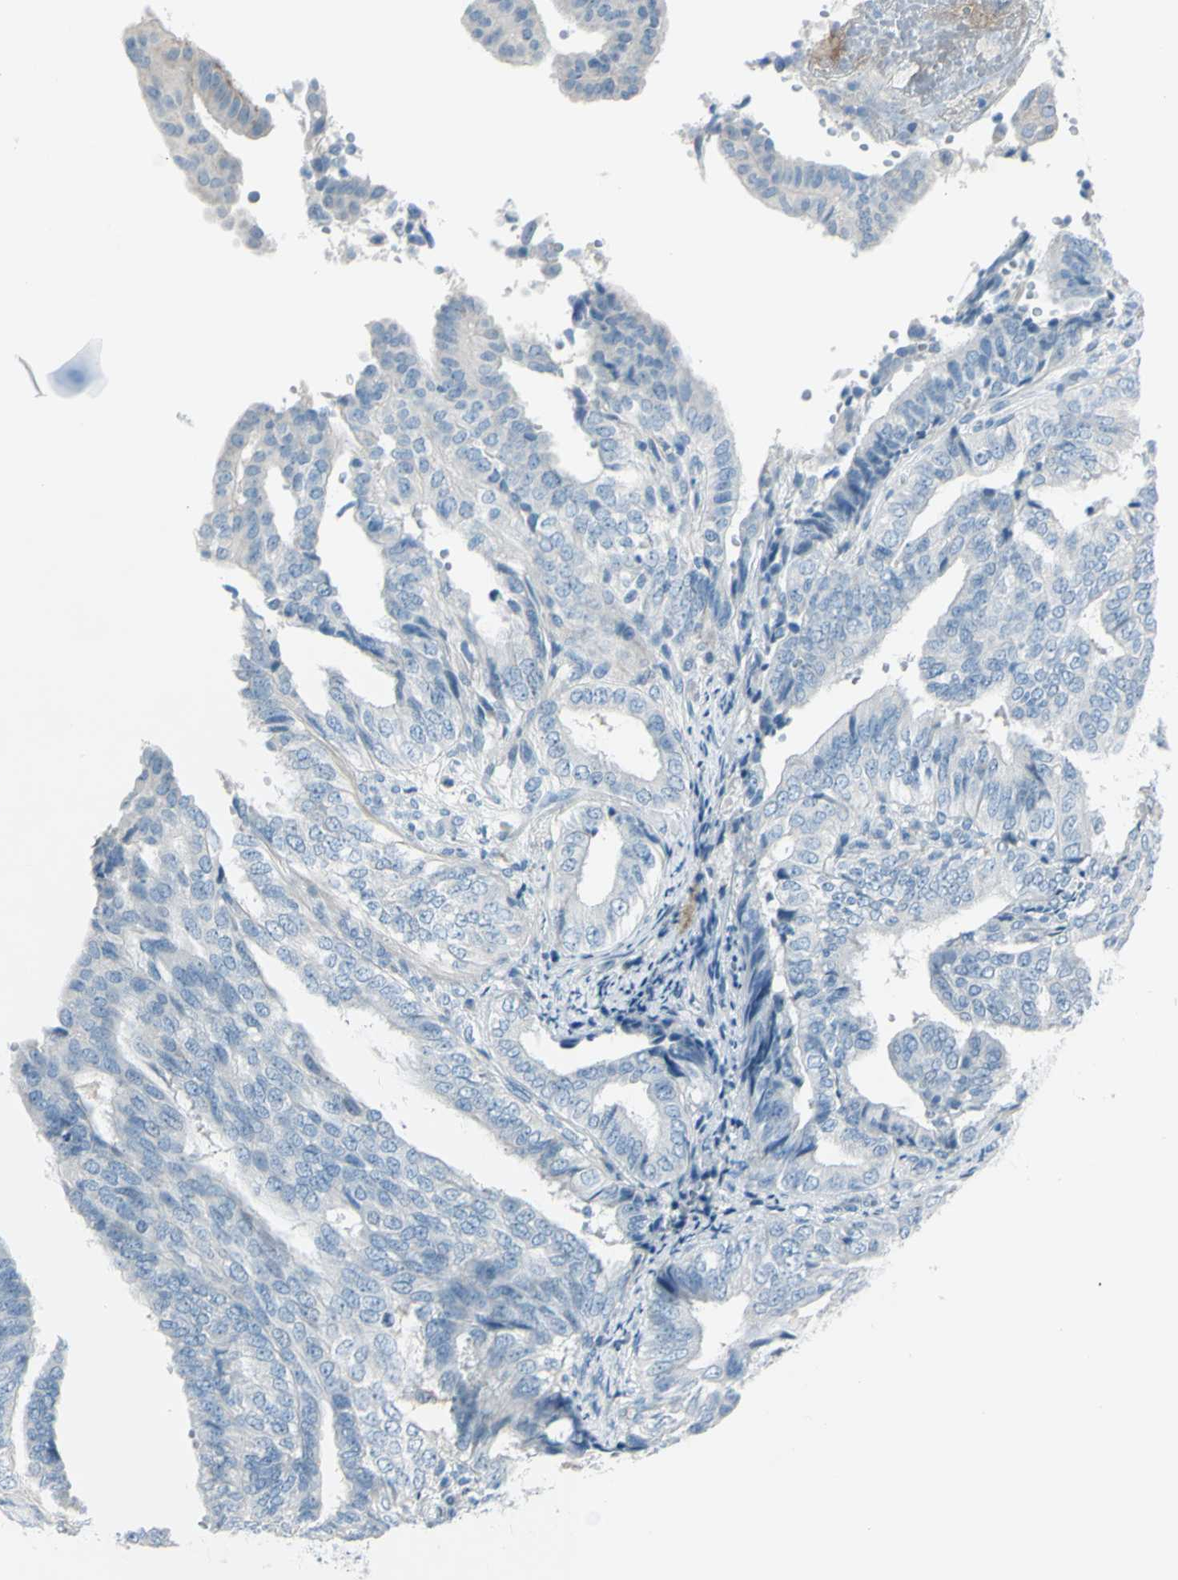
{"staining": {"intensity": "negative", "quantity": "none", "location": "none"}, "tissue": "endometrial cancer", "cell_type": "Tumor cells", "image_type": "cancer", "snomed": [{"axis": "morphology", "description": "Adenocarcinoma, NOS"}, {"axis": "topography", "description": "Endometrium"}], "caption": "Immunohistochemistry of endometrial cancer reveals no positivity in tumor cells.", "gene": "GPR34", "patient": {"sex": "female", "age": 58}}